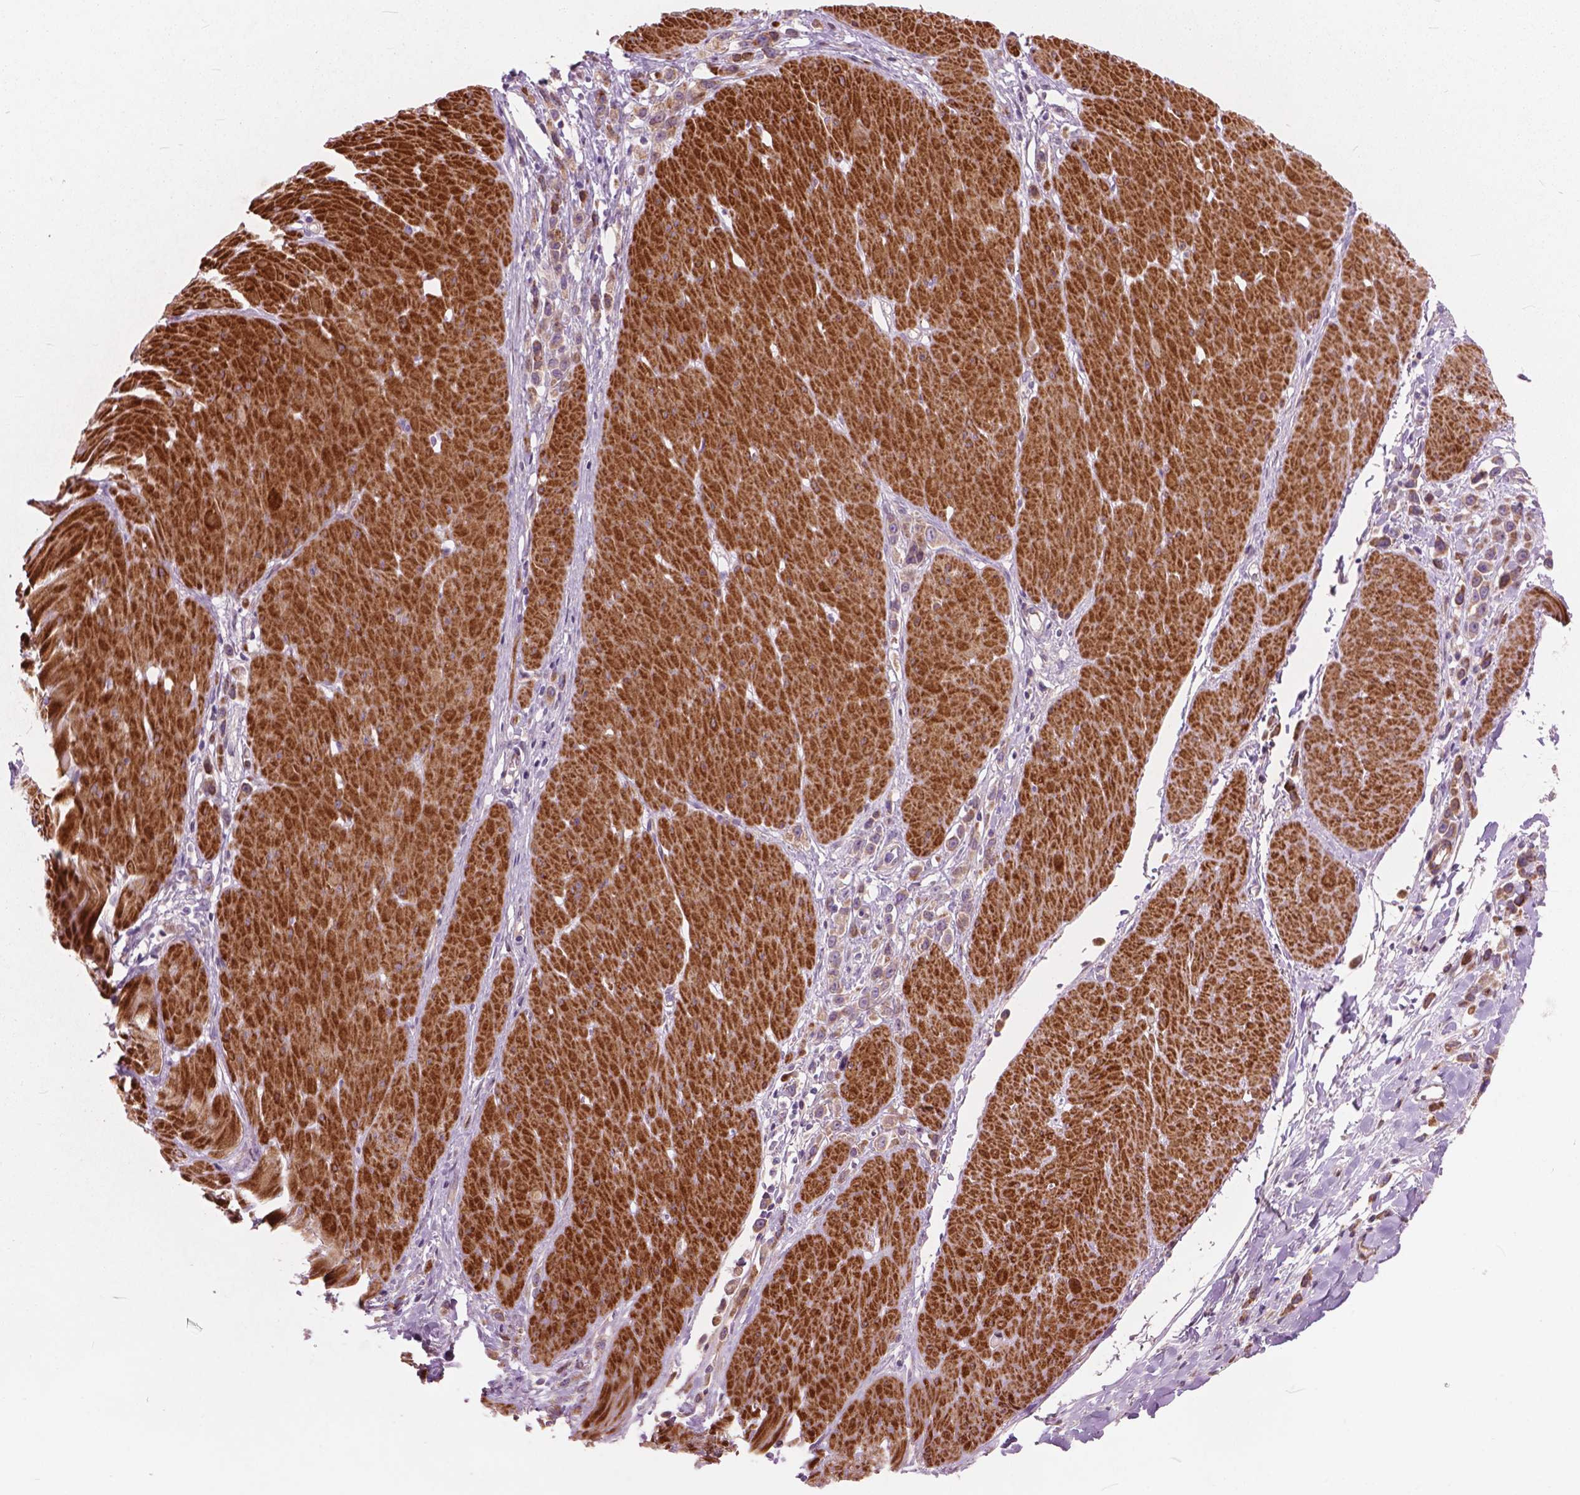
{"staining": {"intensity": "moderate", "quantity": "25%-75%", "location": "cytoplasmic/membranous"}, "tissue": "stomach cancer", "cell_type": "Tumor cells", "image_type": "cancer", "snomed": [{"axis": "morphology", "description": "Adenocarcinoma, NOS"}, {"axis": "topography", "description": "Stomach"}], "caption": "Stomach cancer (adenocarcinoma) stained with a protein marker reveals moderate staining in tumor cells.", "gene": "MORN1", "patient": {"sex": "male", "age": 47}}